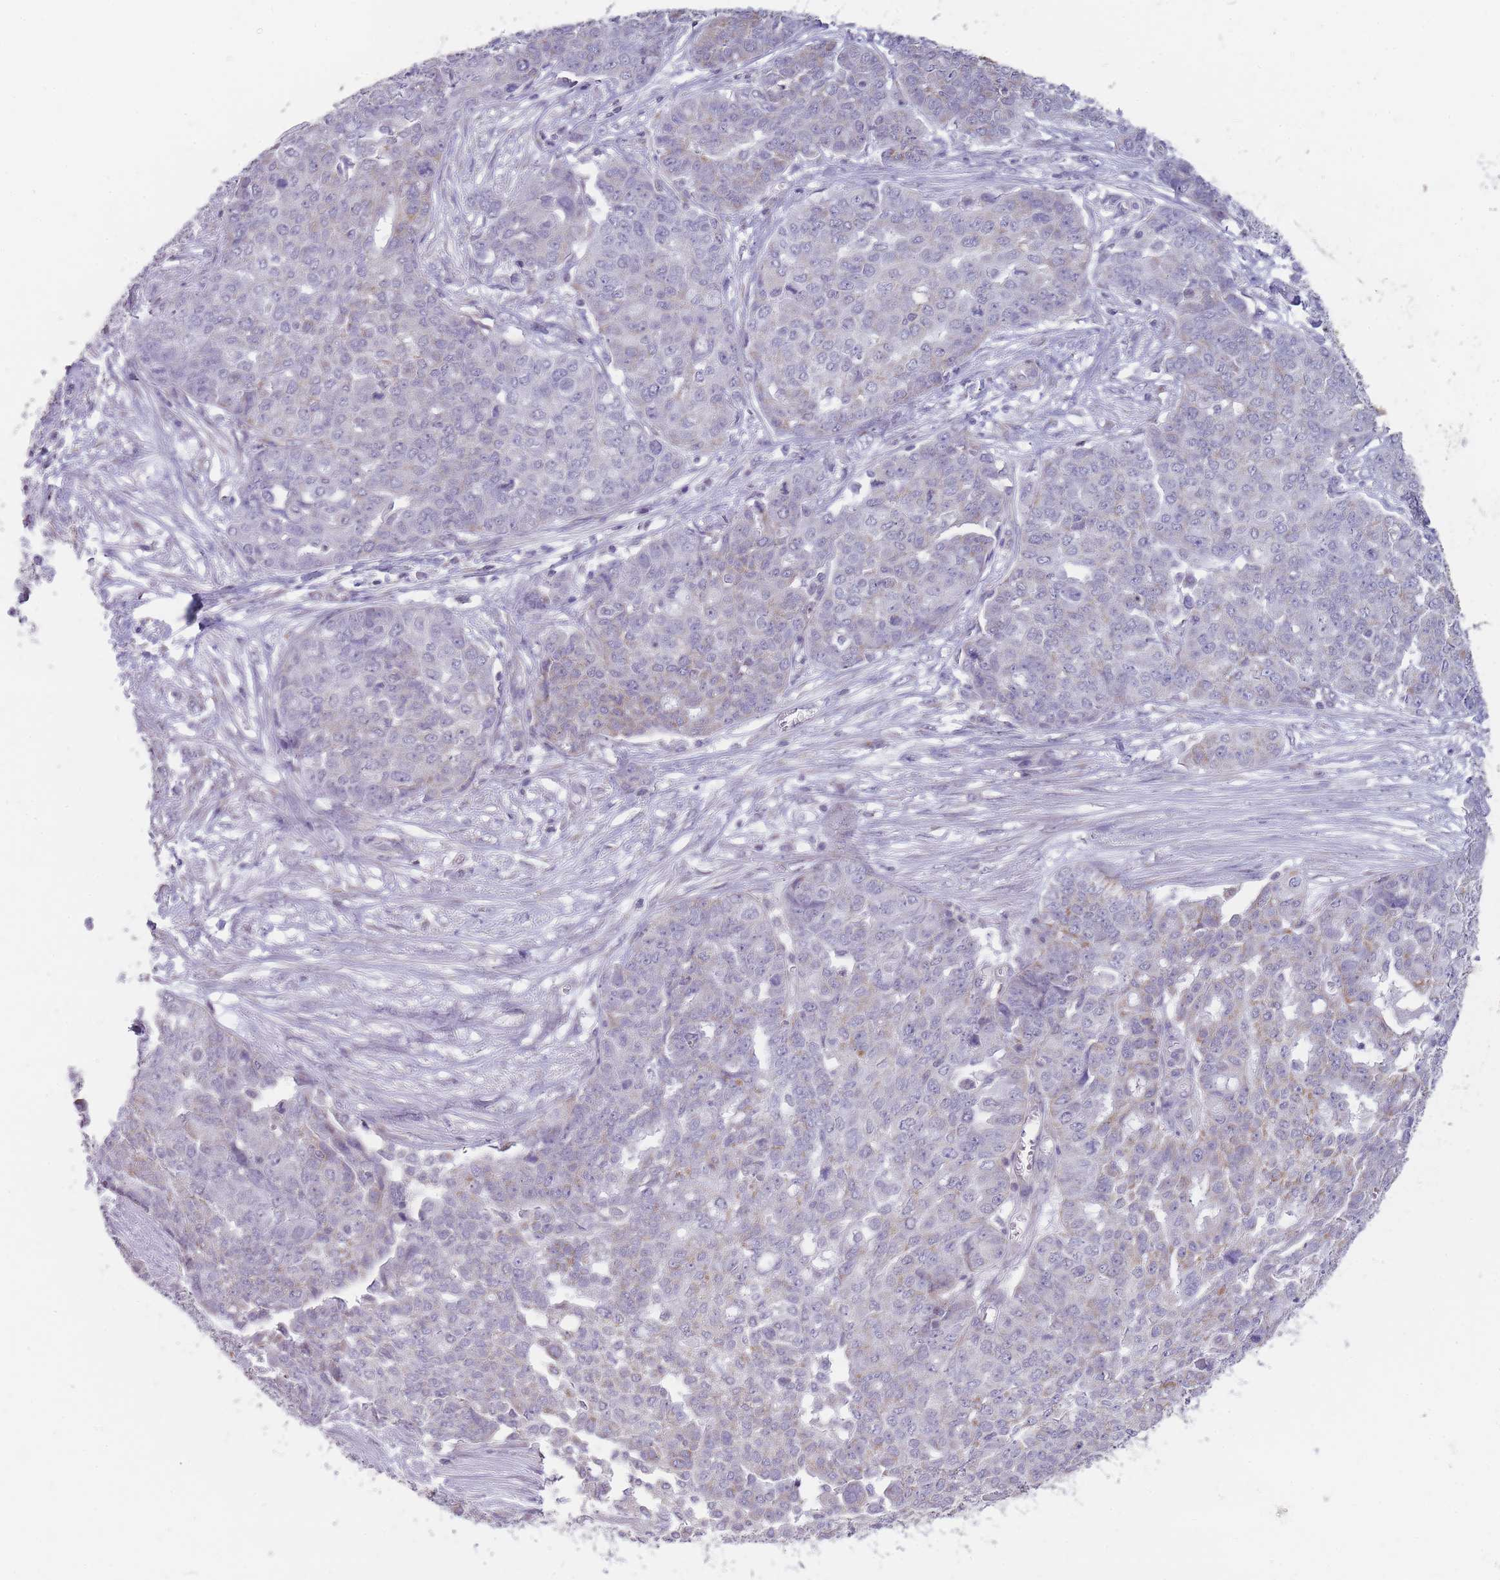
{"staining": {"intensity": "negative", "quantity": "none", "location": "none"}, "tissue": "ovarian cancer", "cell_type": "Tumor cells", "image_type": "cancer", "snomed": [{"axis": "morphology", "description": "Cystadenocarcinoma, serous, NOS"}, {"axis": "topography", "description": "Soft tissue"}, {"axis": "topography", "description": "Ovary"}], "caption": "Immunohistochemical staining of ovarian serous cystadenocarcinoma demonstrates no significant staining in tumor cells.", "gene": "ZBTB24", "patient": {"sex": "female", "age": 57}}